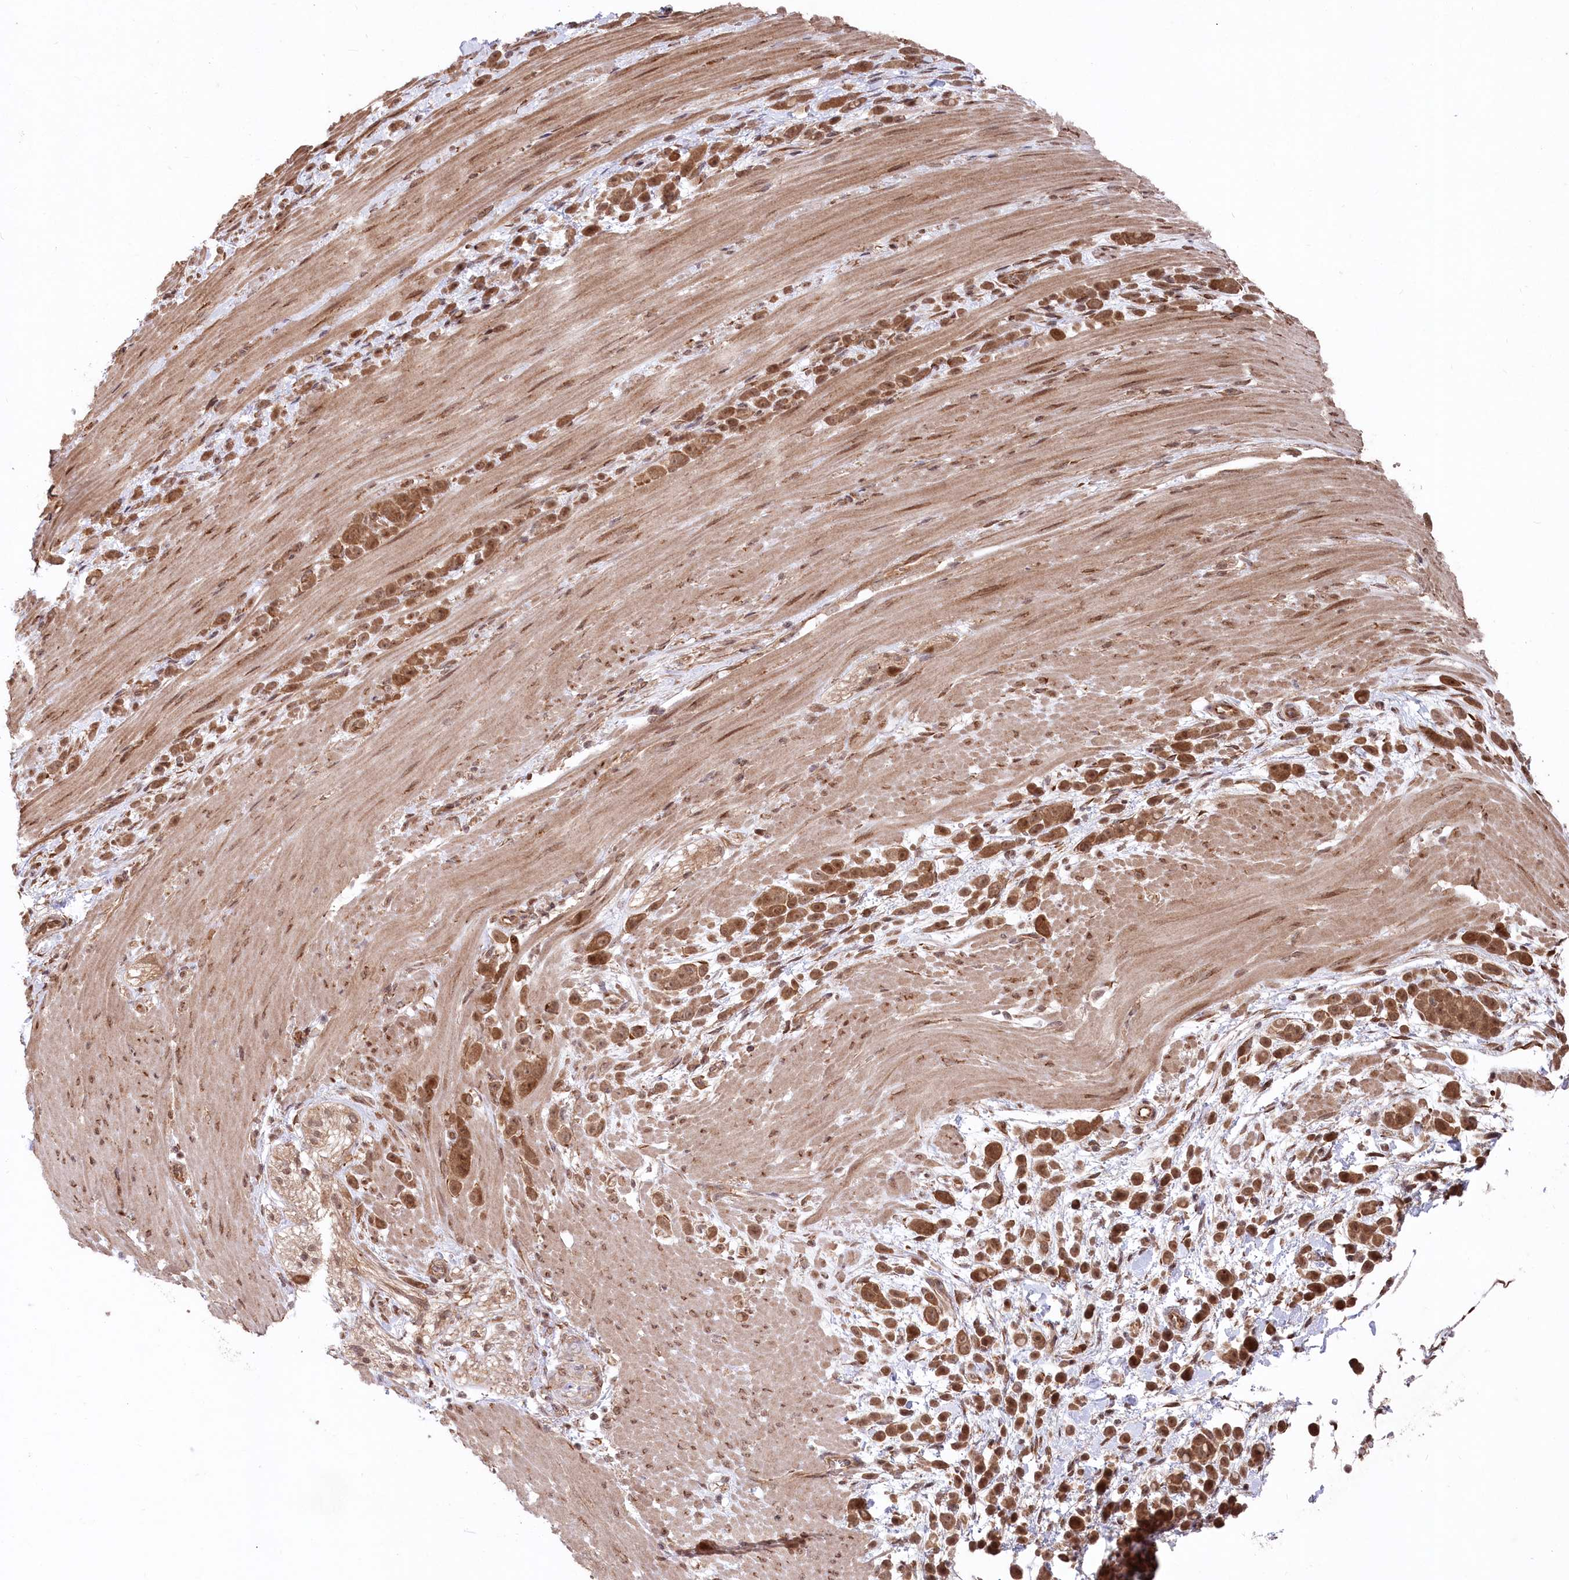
{"staining": {"intensity": "strong", "quantity": ">75%", "location": "cytoplasmic/membranous,nuclear"}, "tissue": "pancreatic cancer", "cell_type": "Tumor cells", "image_type": "cancer", "snomed": [{"axis": "morphology", "description": "Normal tissue, NOS"}, {"axis": "morphology", "description": "Adenocarcinoma, NOS"}, {"axis": "topography", "description": "Pancreas"}], "caption": "Pancreatic cancer tissue displays strong cytoplasmic/membranous and nuclear positivity in about >75% of tumor cells, visualized by immunohistochemistry.", "gene": "PSMA1", "patient": {"sex": "female", "age": 64}}